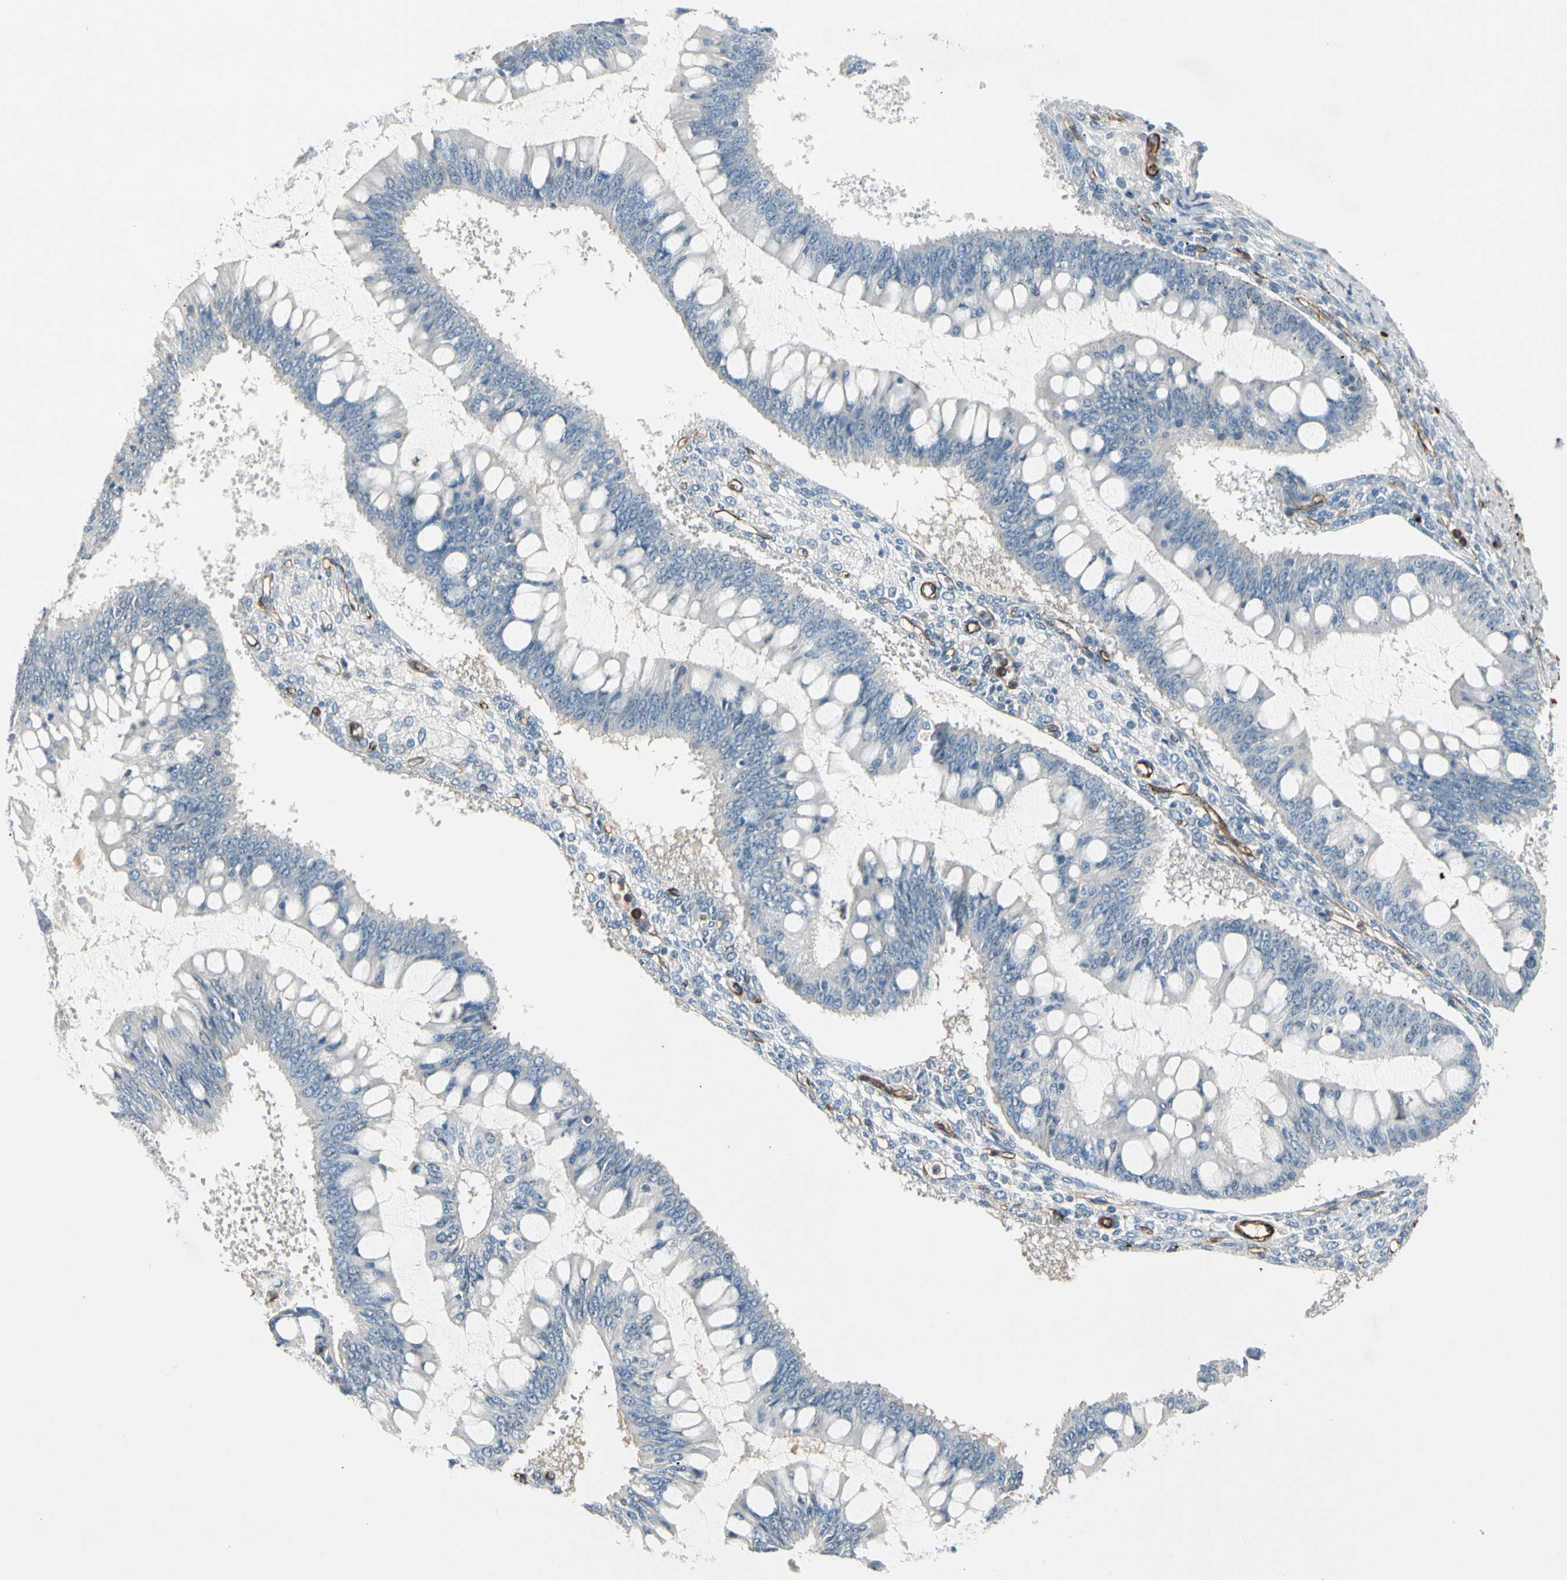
{"staining": {"intensity": "negative", "quantity": "none", "location": "none"}, "tissue": "ovarian cancer", "cell_type": "Tumor cells", "image_type": "cancer", "snomed": [{"axis": "morphology", "description": "Cystadenocarcinoma, mucinous, NOS"}, {"axis": "topography", "description": "Ovary"}], "caption": "Ovarian cancer stained for a protein using immunohistochemistry (IHC) reveals no staining tumor cells.", "gene": "CD93", "patient": {"sex": "female", "age": 73}}